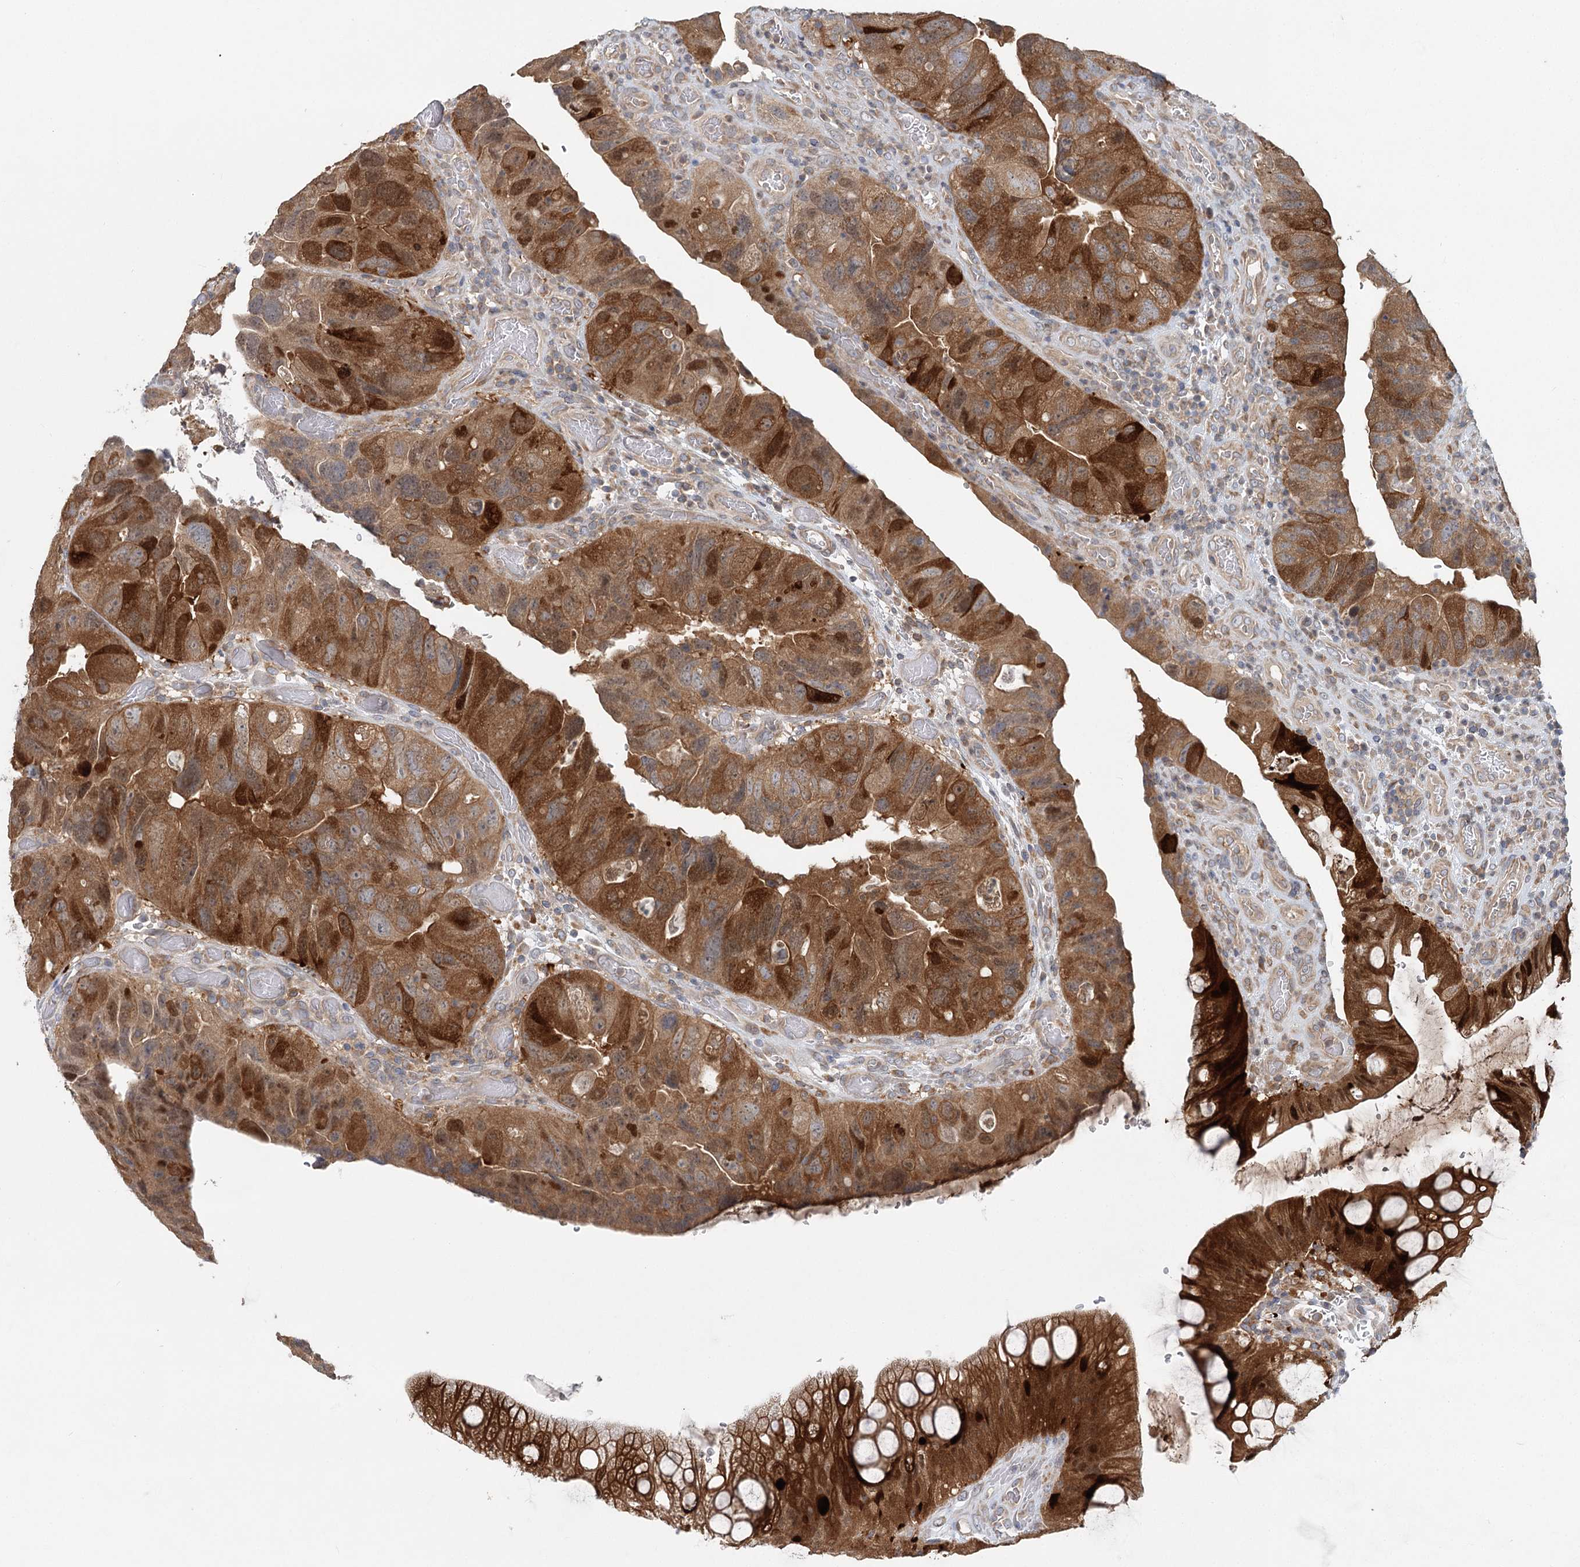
{"staining": {"intensity": "moderate", "quantity": ">75%", "location": "cytoplasmic/membranous"}, "tissue": "colorectal cancer", "cell_type": "Tumor cells", "image_type": "cancer", "snomed": [{"axis": "morphology", "description": "Adenocarcinoma, NOS"}, {"axis": "topography", "description": "Rectum"}], "caption": "Moderate cytoplasmic/membranous staining for a protein is identified in about >75% of tumor cells of colorectal cancer using IHC.", "gene": "PAIP2", "patient": {"sex": "male", "age": 63}}